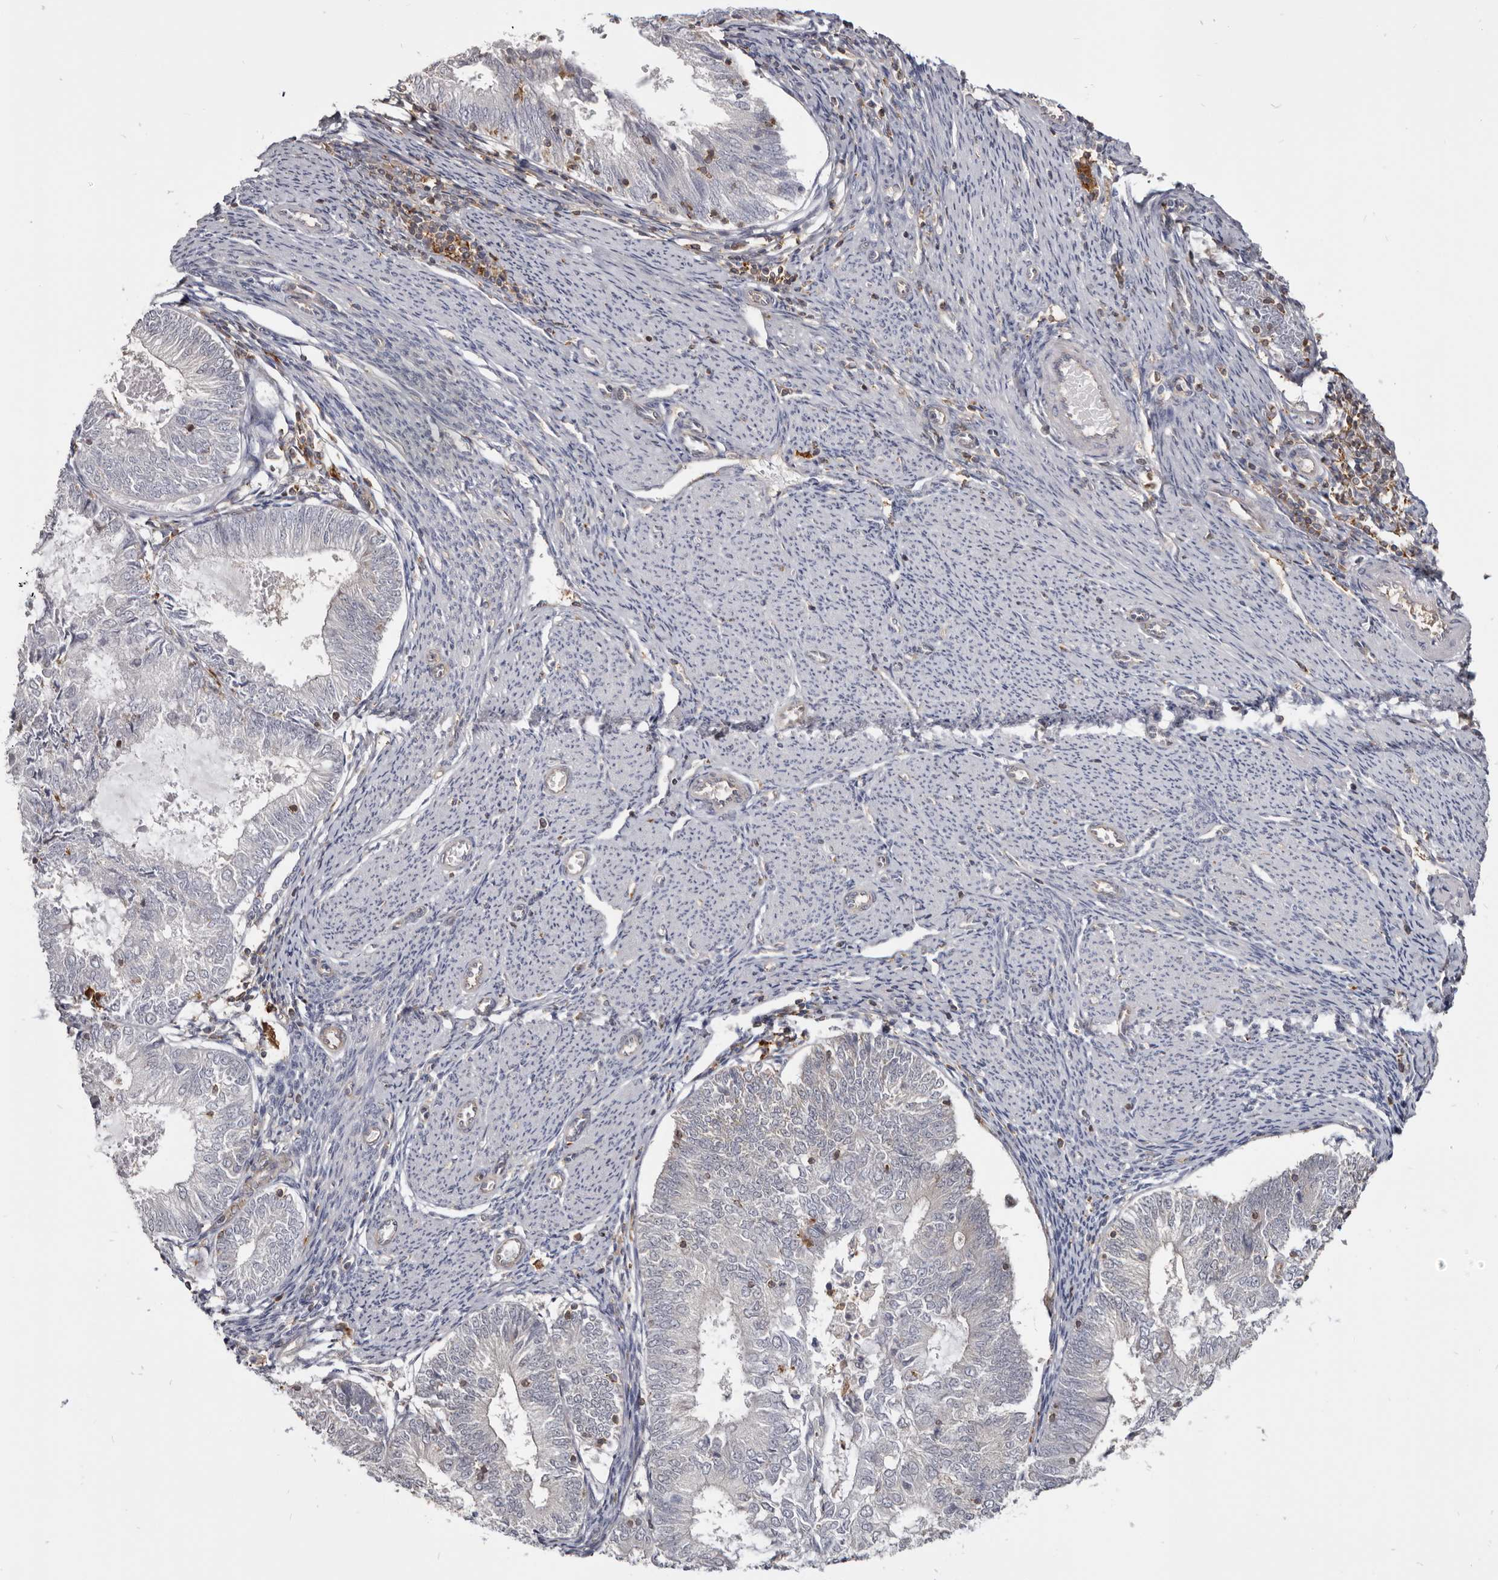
{"staining": {"intensity": "negative", "quantity": "none", "location": "none"}, "tissue": "endometrial cancer", "cell_type": "Tumor cells", "image_type": "cancer", "snomed": [{"axis": "morphology", "description": "Adenocarcinoma, NOS"}, {"axis": "topography", "description": "Endometrium"}], "caption": "DAB immunohistochemical staining of human endometrial adenocarcinoma displays no significant positivity in tumor cells.", "gene": "CBL", "patient": {"sex": "female", "age": 57}}